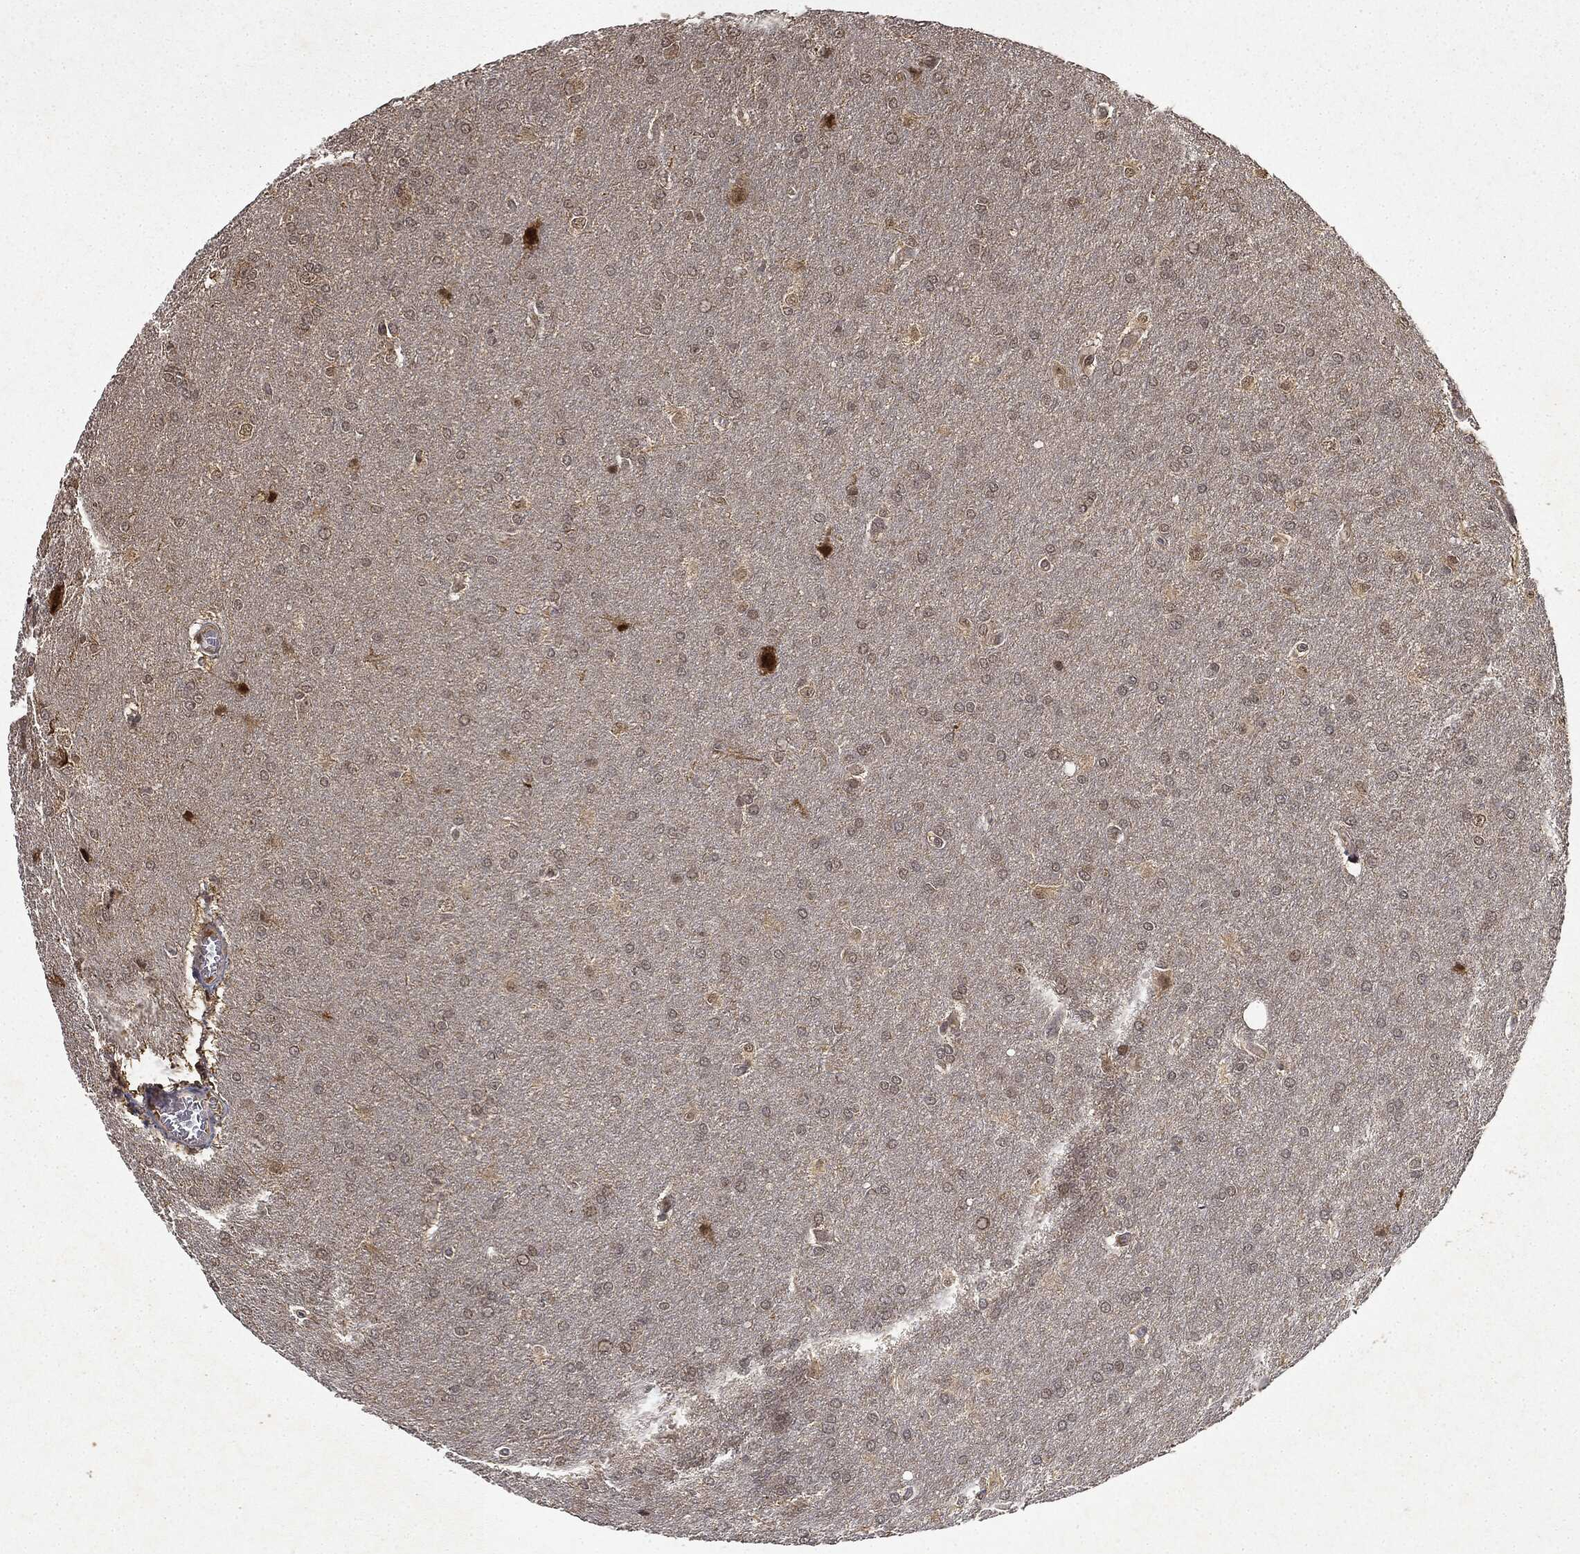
{"staining": {"intensity": "negative", "quantity": "none", "location": "none"}, "tissue": "glioma", "cell_type": "Tumor cells", "image_type": "cancer", "snomed": [{"axis": "morphology", "description": "Glioma, malignant, Low grade"}, {"axis": "topography", "description": "Brain"}], "caption": "Protein analysis of glioma reveals no significant staining in tumor cells.", "gene": "ZNHIT6", "patient": {"sex": "female", "age": 32}}